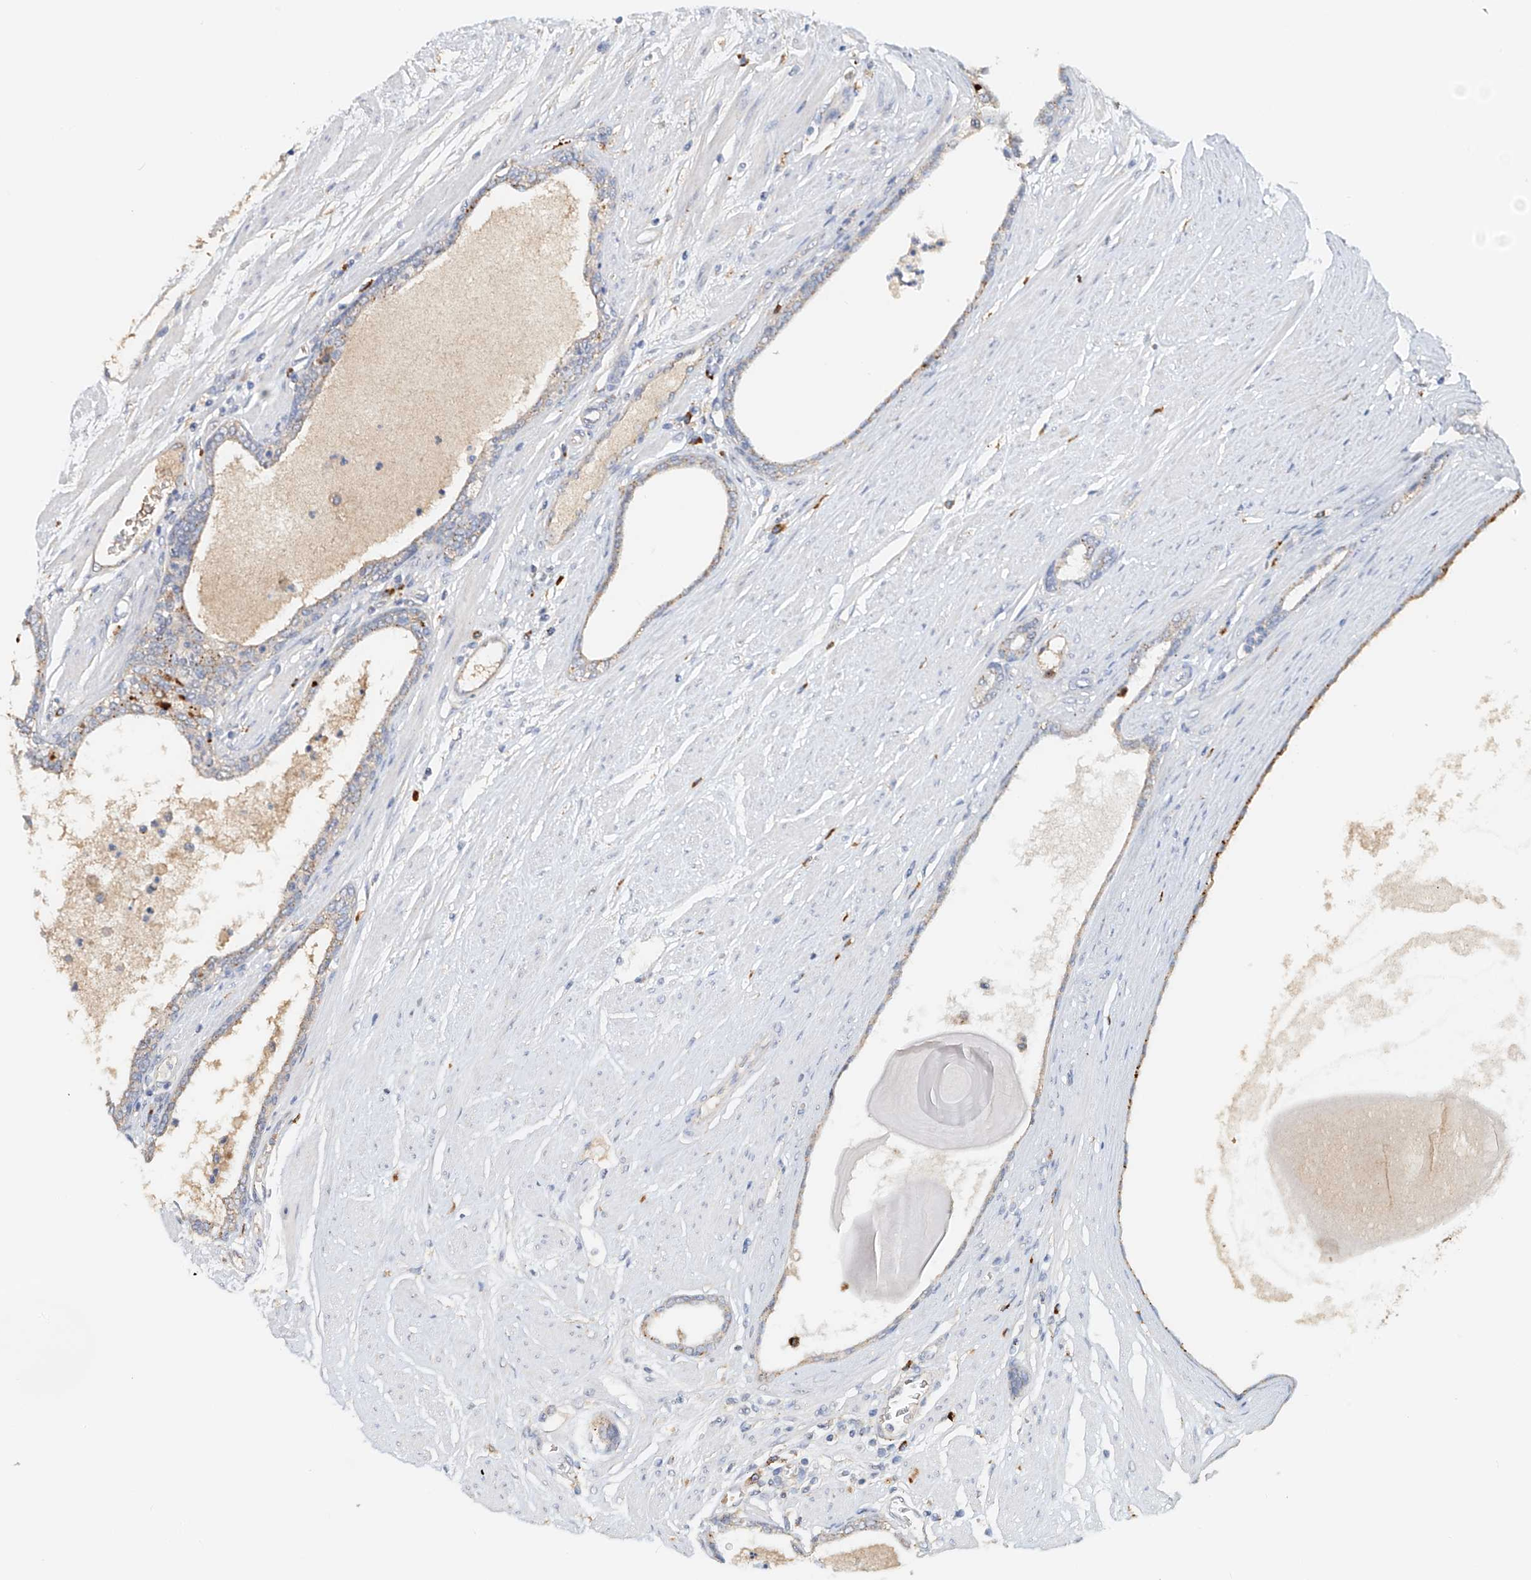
{"staining": {"intensity": "weak", "quantity": "<25%", "location": "cytoplasmic/membranous"}, "tissue": "prostate cancer", "cell_type": "Tumor cells", "image_type": "cancer", "snomed": [{"axis": "morphology", "description": "Adenocarcinoma, Low grade"}, {"axis": "topography", "description": "Prostate"}], "caption": "IHC image of human prostate cancer (adenocarcinoma (low-grade)) stained for a protein (brown), which shows no staining in tumor cells.", "gene": "TRIM47", "patient": {"sex": "male", "age": 60}}